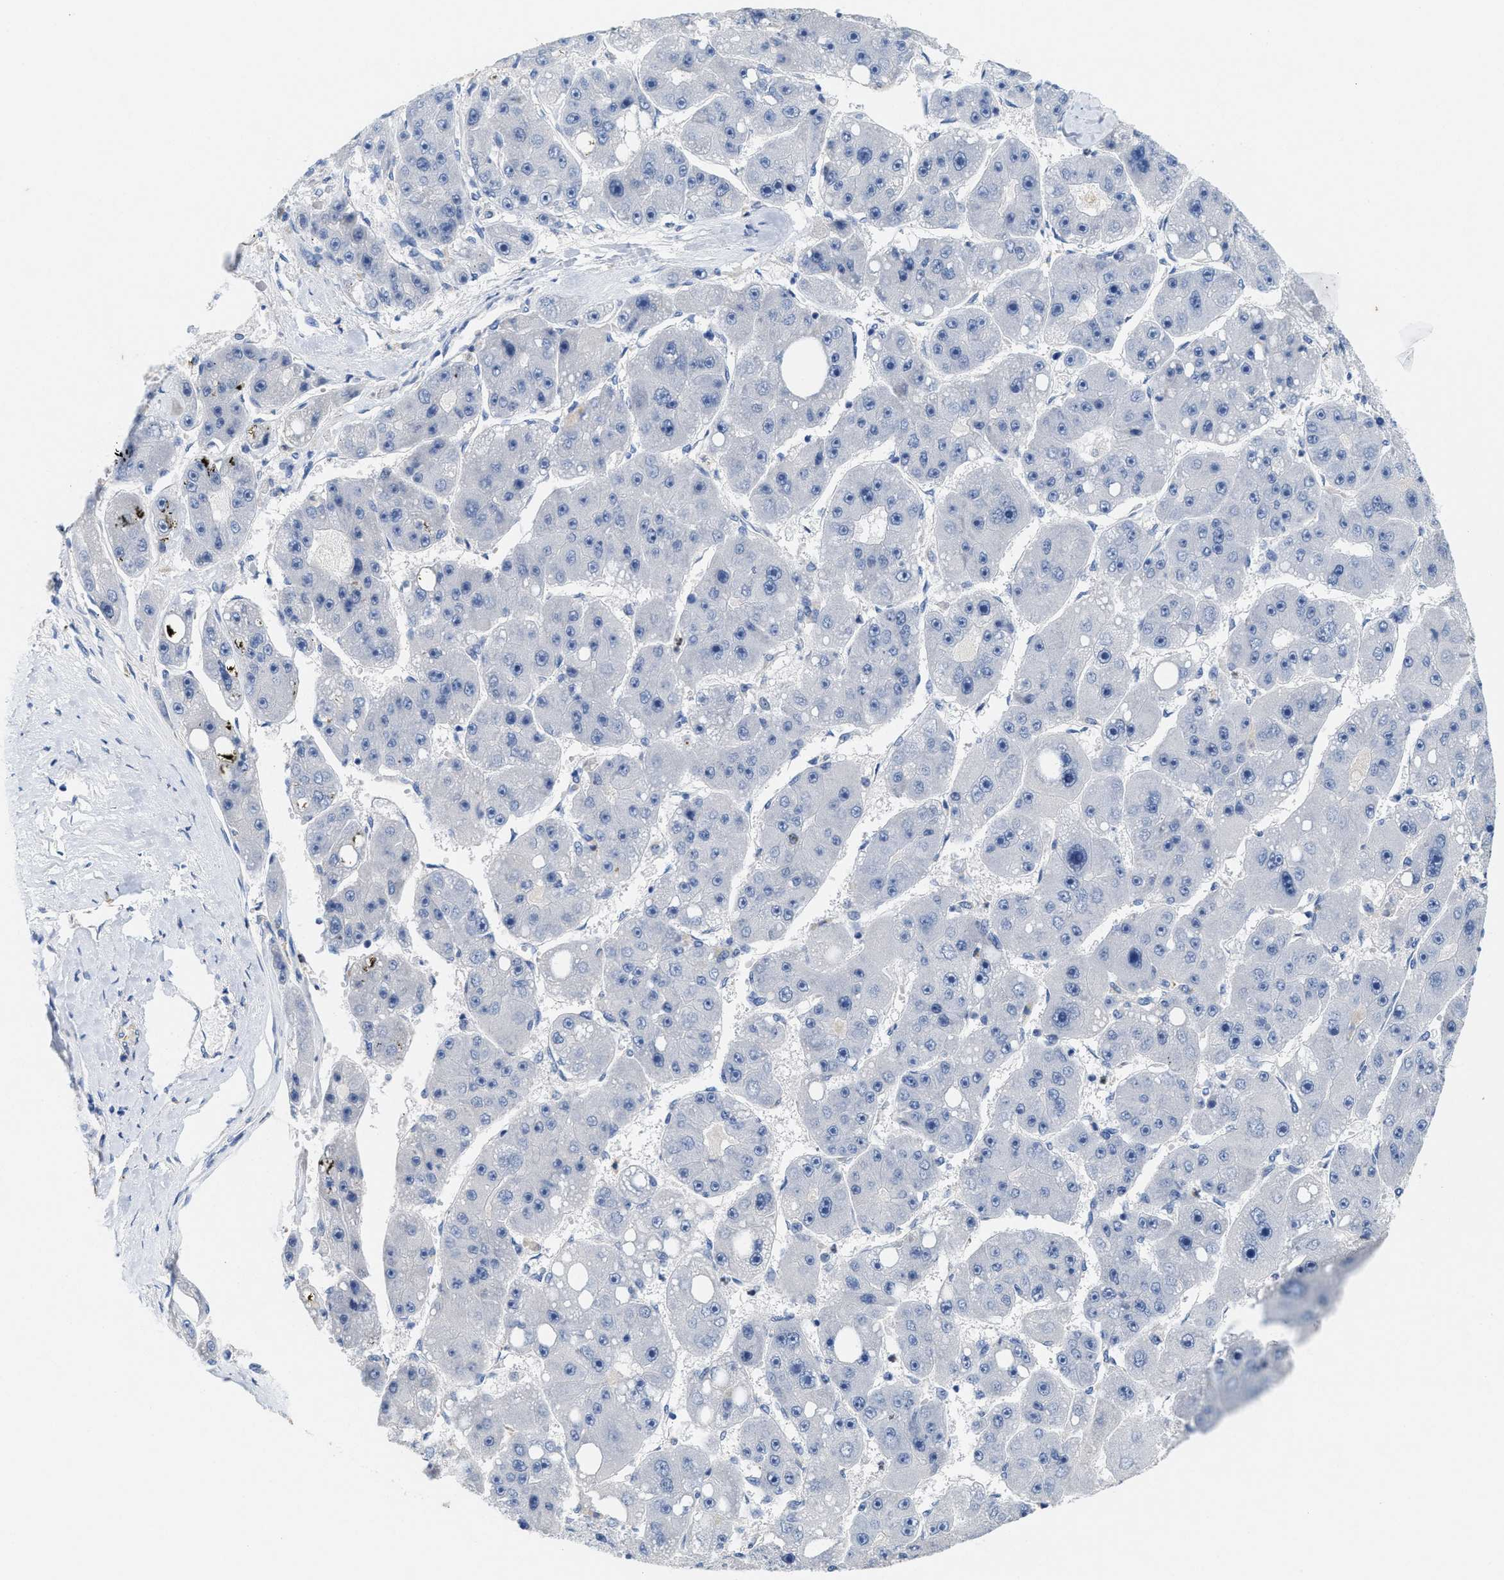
{"staining": {"intensity": "negative", "quantity": "none", "location": "none"}, "tissue": "liver cancer", "cell_type": "Tumor cells", "image_type": "cancer", "snomed": [{"axis": "morphology", "description": "Carcinoma, Hepatocellular, NOS"}, {"axis": "topography", "description": "Liver"}], "caption": "Tumor cells are negative for protein expression in human hepatocellular carcinoma (liver).", "gene": "CPA2", "patient": {"sex": "female", "age": 61}}